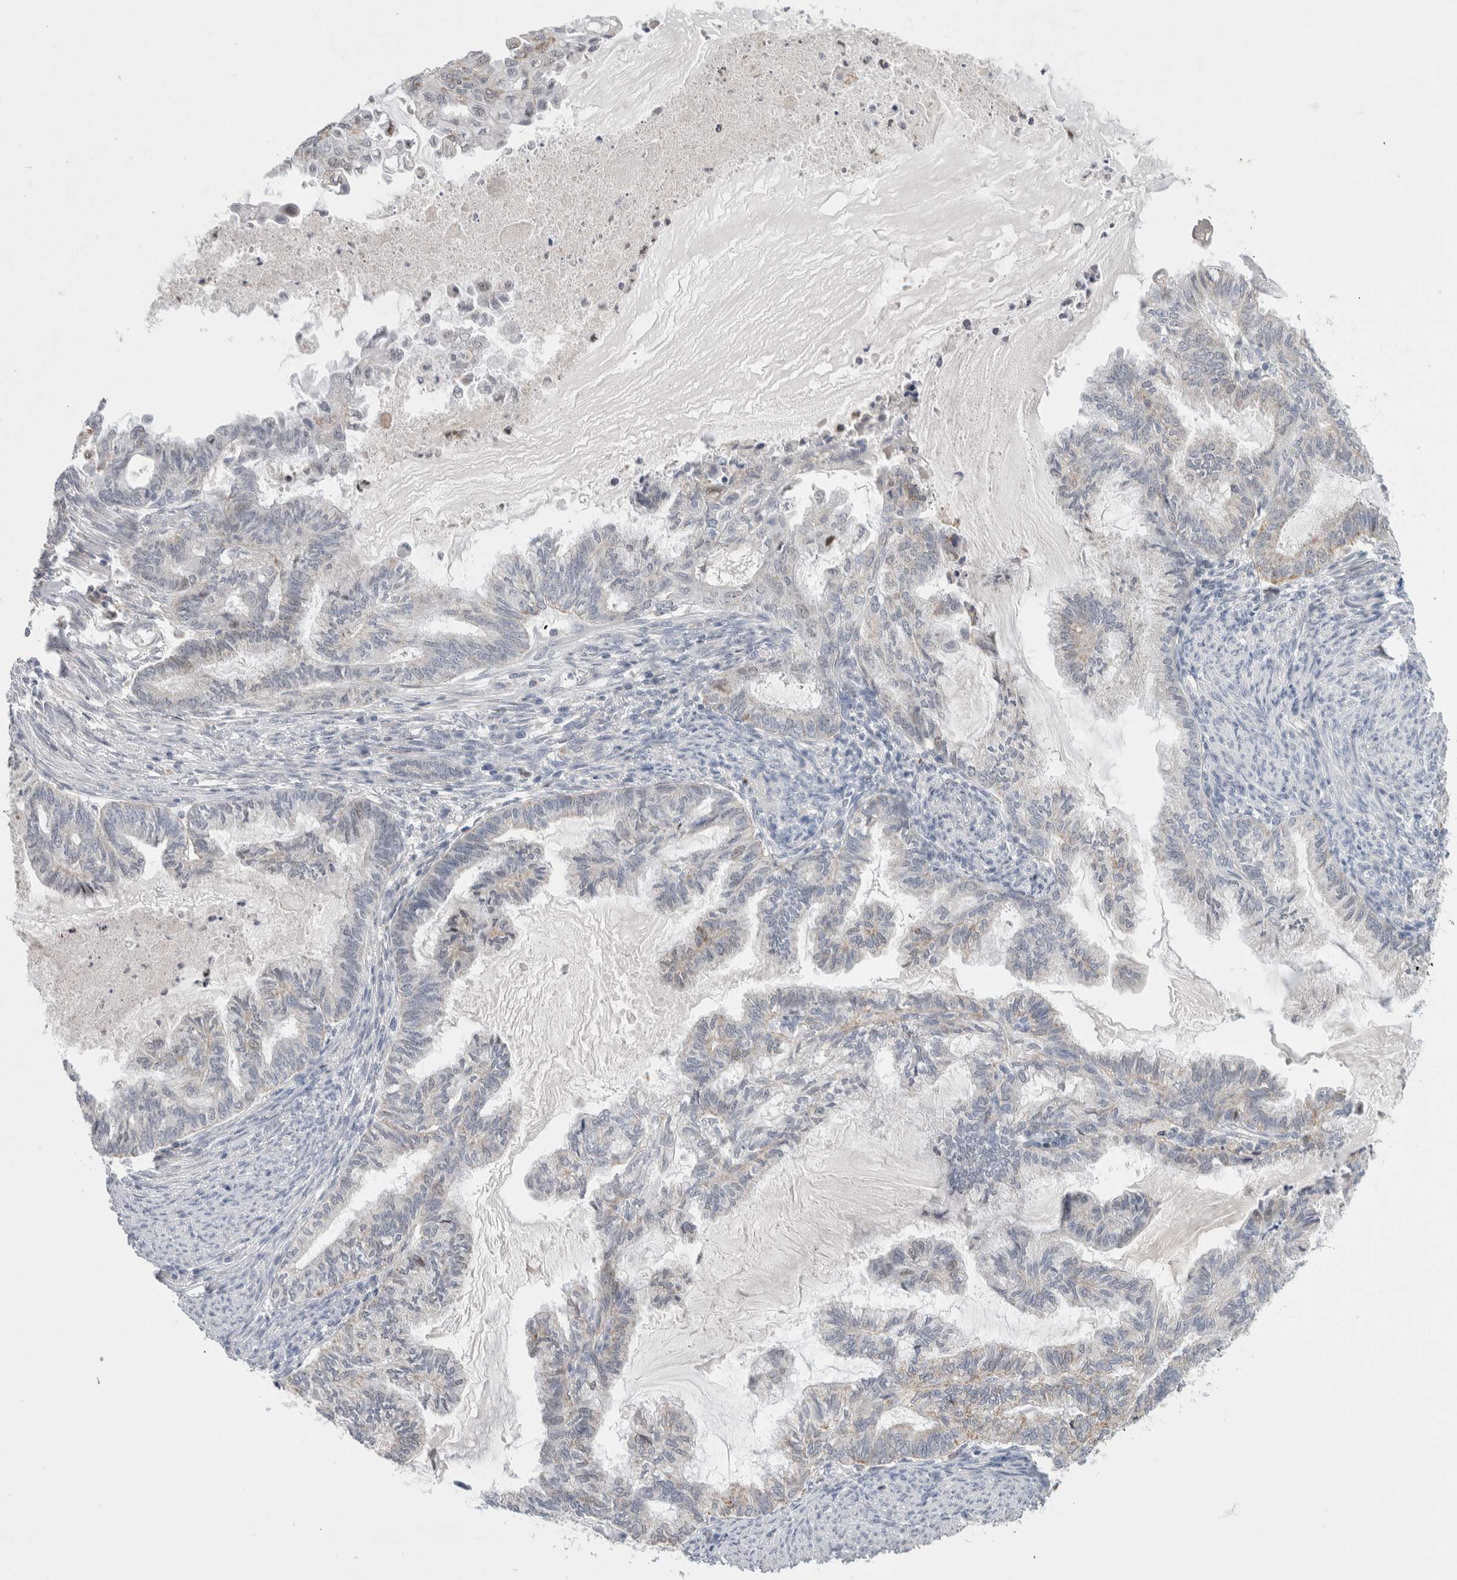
{"staining": {"intensity": "negative", "quantity": "none", "location": "none"}, "tissue": "endometrial cancer", "cell_type": "Tumor cells", "image_type": "cancer", "snomed": [{"axis": "morphology", "description": "Adenocarcinoma, NOS"}, {"axis": "topography", "description": "Endometrium"}], "caption": "This is an immunohistochemistry image of human endometrial cancer. There is no staining in tumor cells.", "gene": "AGMAT", "patient": {"sex": "female", "age": 86}}